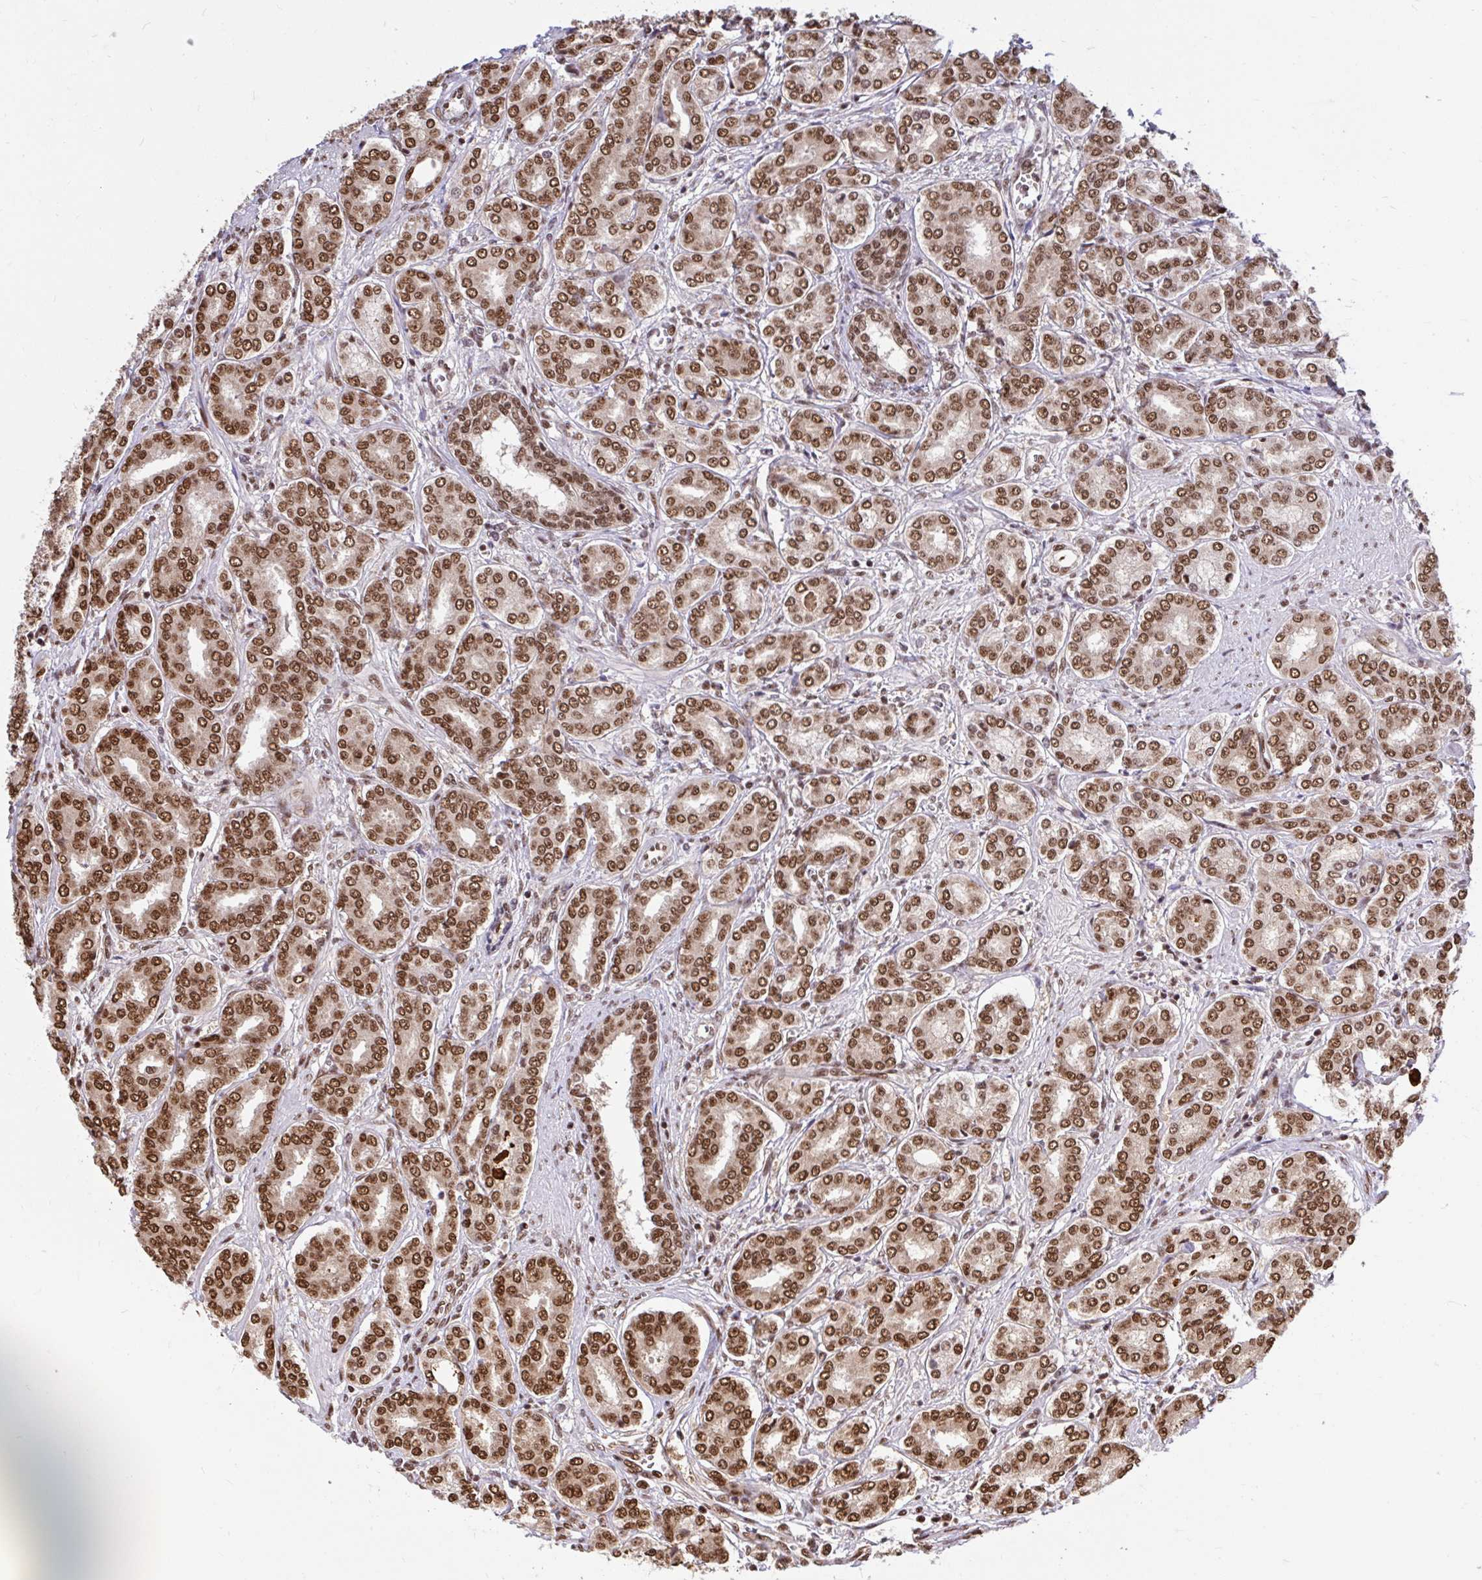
{"staining": {"intensity": "strong", "quantity": ">75%", "location": "nuclear"}, "tissue": "prostate cancer", "cell_type": "Tumor cells", "image_type": "cancer", "snomed": [{"axis": "morphology", "description": "Adenocarcinoma, High grade"}, {"axis": "topography", "description": "Prostate"}], "caption": "A high amount of strong nuclear positivity is seen in about >75% of tumor cells in prostate adenocarcinoma (high-grade) tissue. (DAB (3,3'-diaminobenzidine) = brown stain, brightfield microscopy at high magnification).", "gene": "ABCA9", "patient": {"sex": "male", "age": 72}}